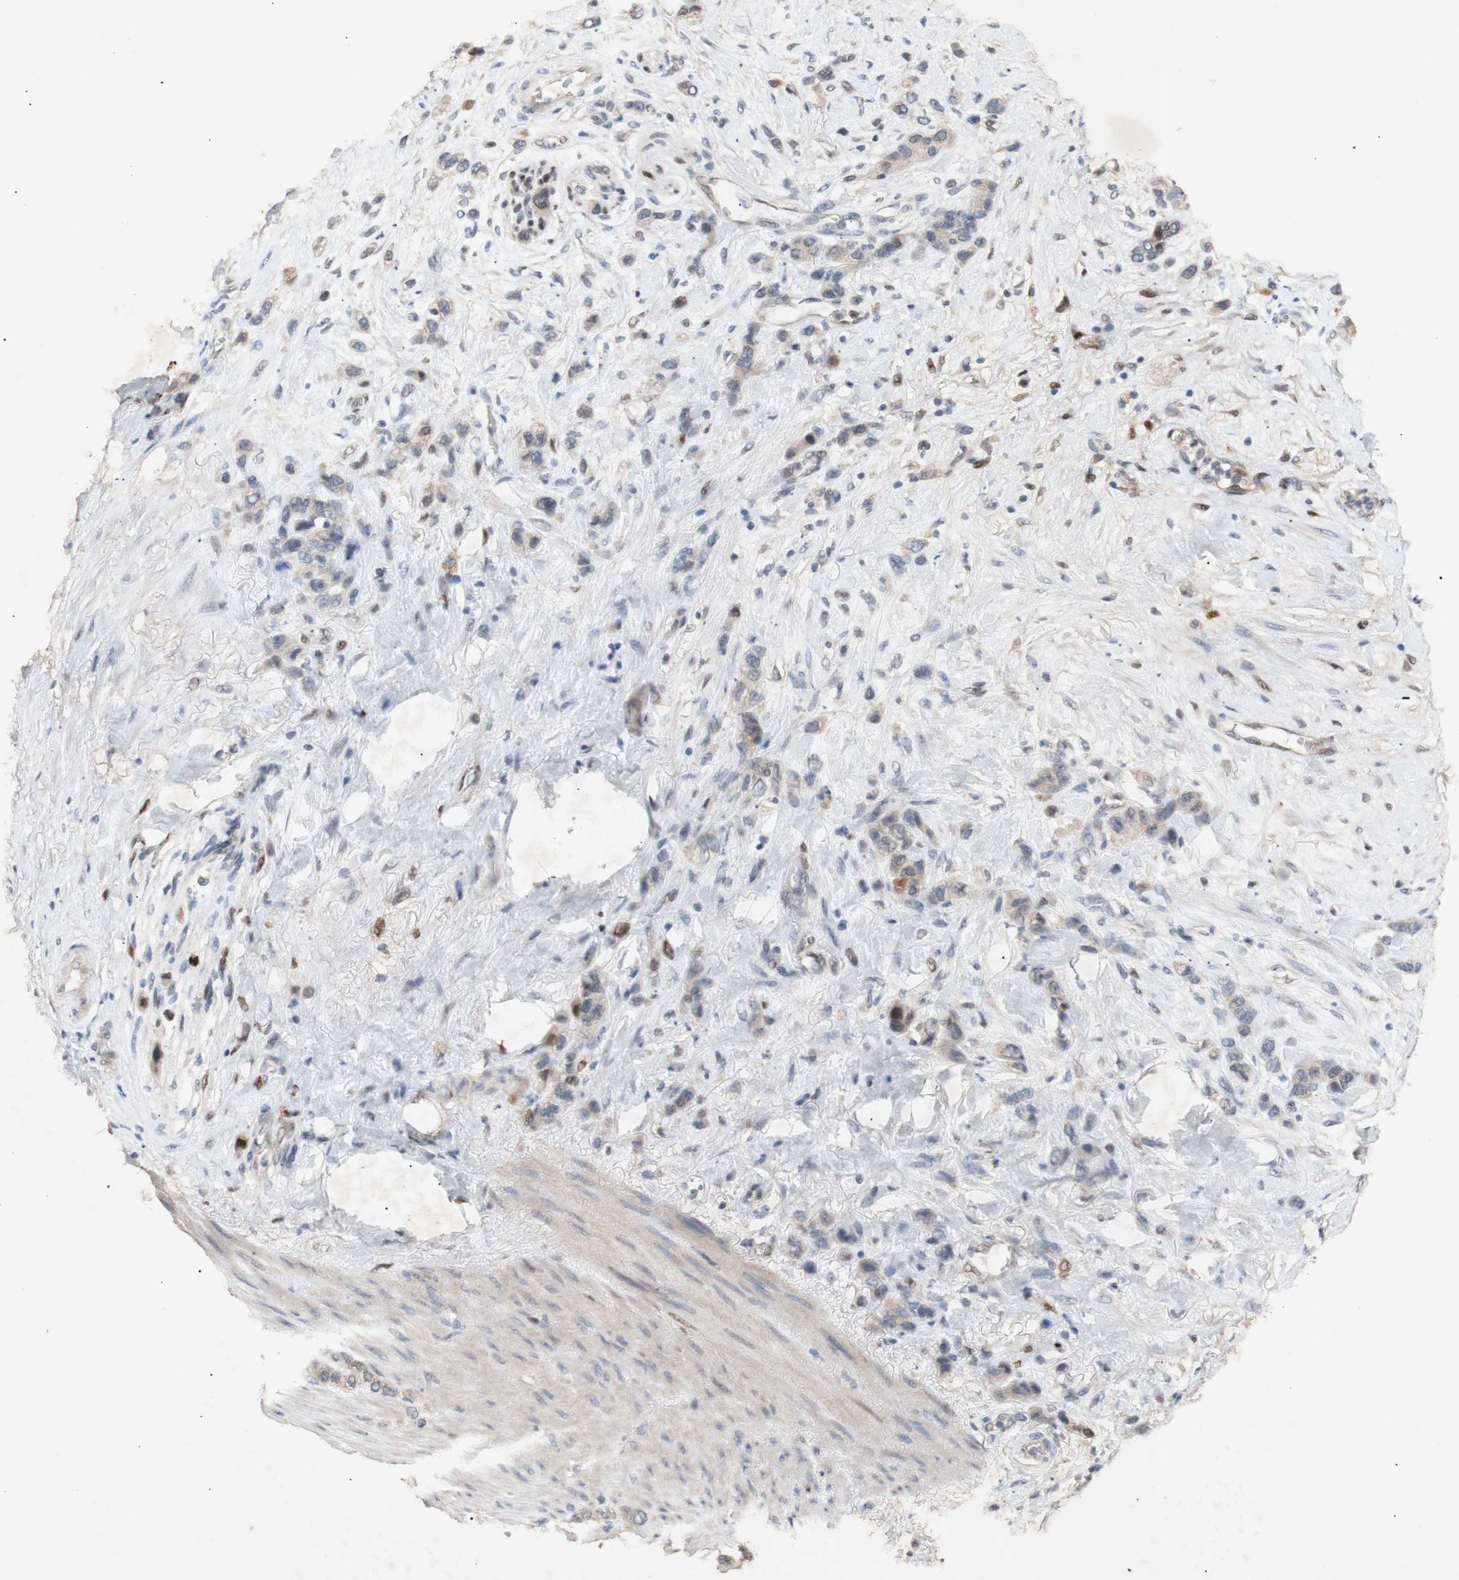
{"staining": {"intensity": "weak", "quantity": "<25%", "location": "cytoplasmic/membranous"}, "tissue": "stomach cancer", "cell_type": "Tumor cells", "image_type": "cancer", "snomed": [{"axis": "morphology", "description": "Adenocarcinoma, NOS"}, {"axis": "morphology", "description": "Adenocarcinoma, High grade"}, {"axis": "topography", "description": "Stomach, upper"}, {"axis": "topography", "description": "Stomach, lower"}], "caption": "Immunohistochemistry of stomach cancer (adenocarcinoma (high-grade)) displays no expression in tumor cells.", "gene": "FOSB", "patient": {"sex": "female", "age": 65}}